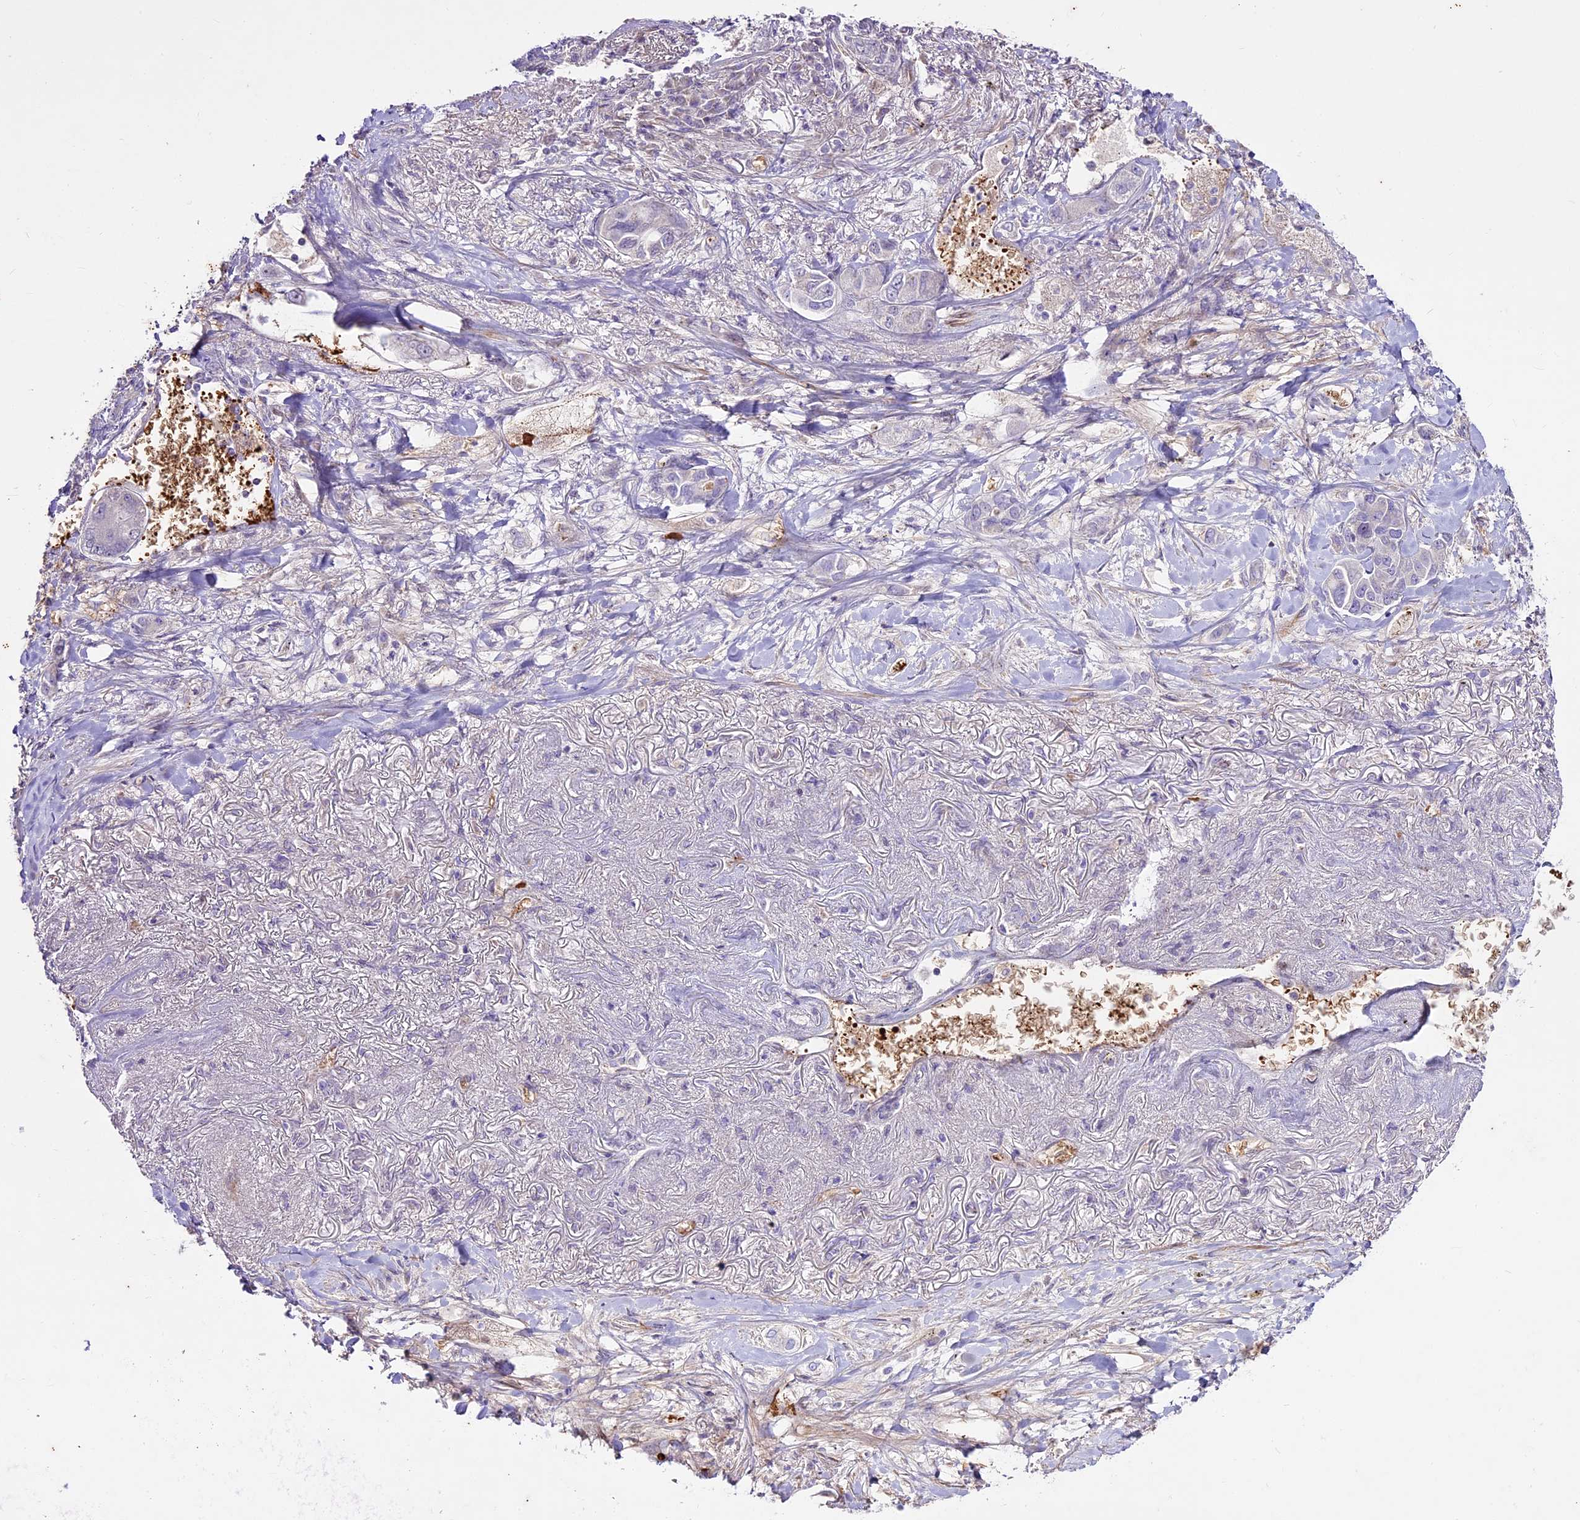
{"staining": {"intensity": "negative", "quantity": "none", "location": "none"}, "tissue": "lung cancer", "cell_type": "Tumor cells", "image_type": "cancer", "snomed": [{"axis": "morphology", "description": "Adenocarcinoma, NOS"}, {"axis": "topography", "description": "Lung"}], "caption": "This is an immunohistochemistry micrograph of human lung cancer. There is no staining in tumor cells.", "gene": "SUSD3", "patient": {"sex": "male", "age": 49}}